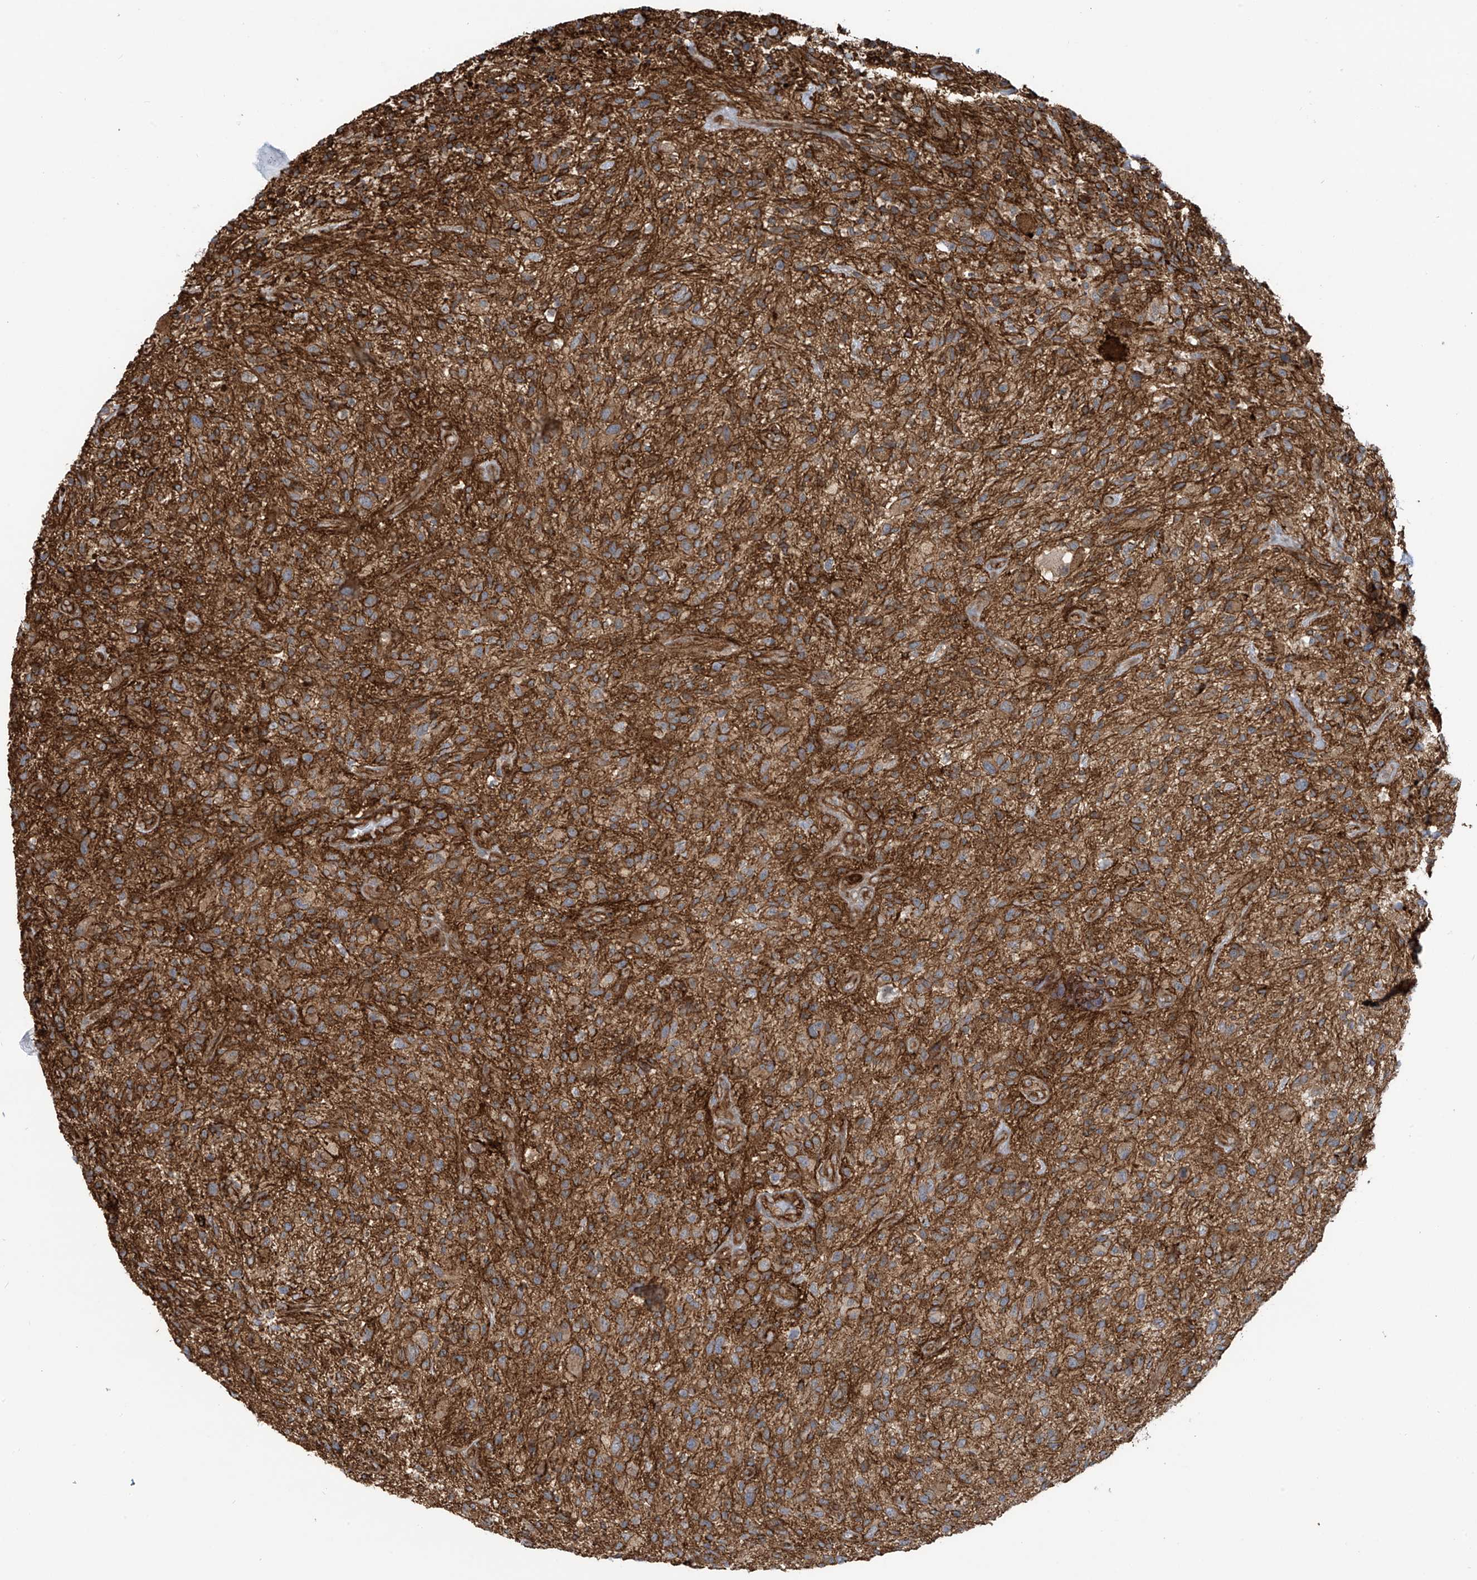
{"staining": {"intensity": "moderate", "quantity": "<25%", "location": "cytoplasmic/membranous"}, "tissue": "glioma", "cell_type": "Tumor cells", "image_type": "cancer", "snomed": [{"axis": "morphology", "description": "Glioma, malignant, High grade"}, {"axis": "topography", "description": "Brain"}], "caption": "Immunohistochemistry staining of malignant glioma (high-grade), which shows low levels of moderate cytoplasmic/membranous positivity in approximately <25% of tumor cells indicating moderate cytoplasmic/membranous protein positivity. The staining was performed using DAB (brown) for protein detection and nuclei were counterstained in hematoxylin (blue).", "gene": "SLC9A2", "patient": {"sex": "male", "age": 47}}